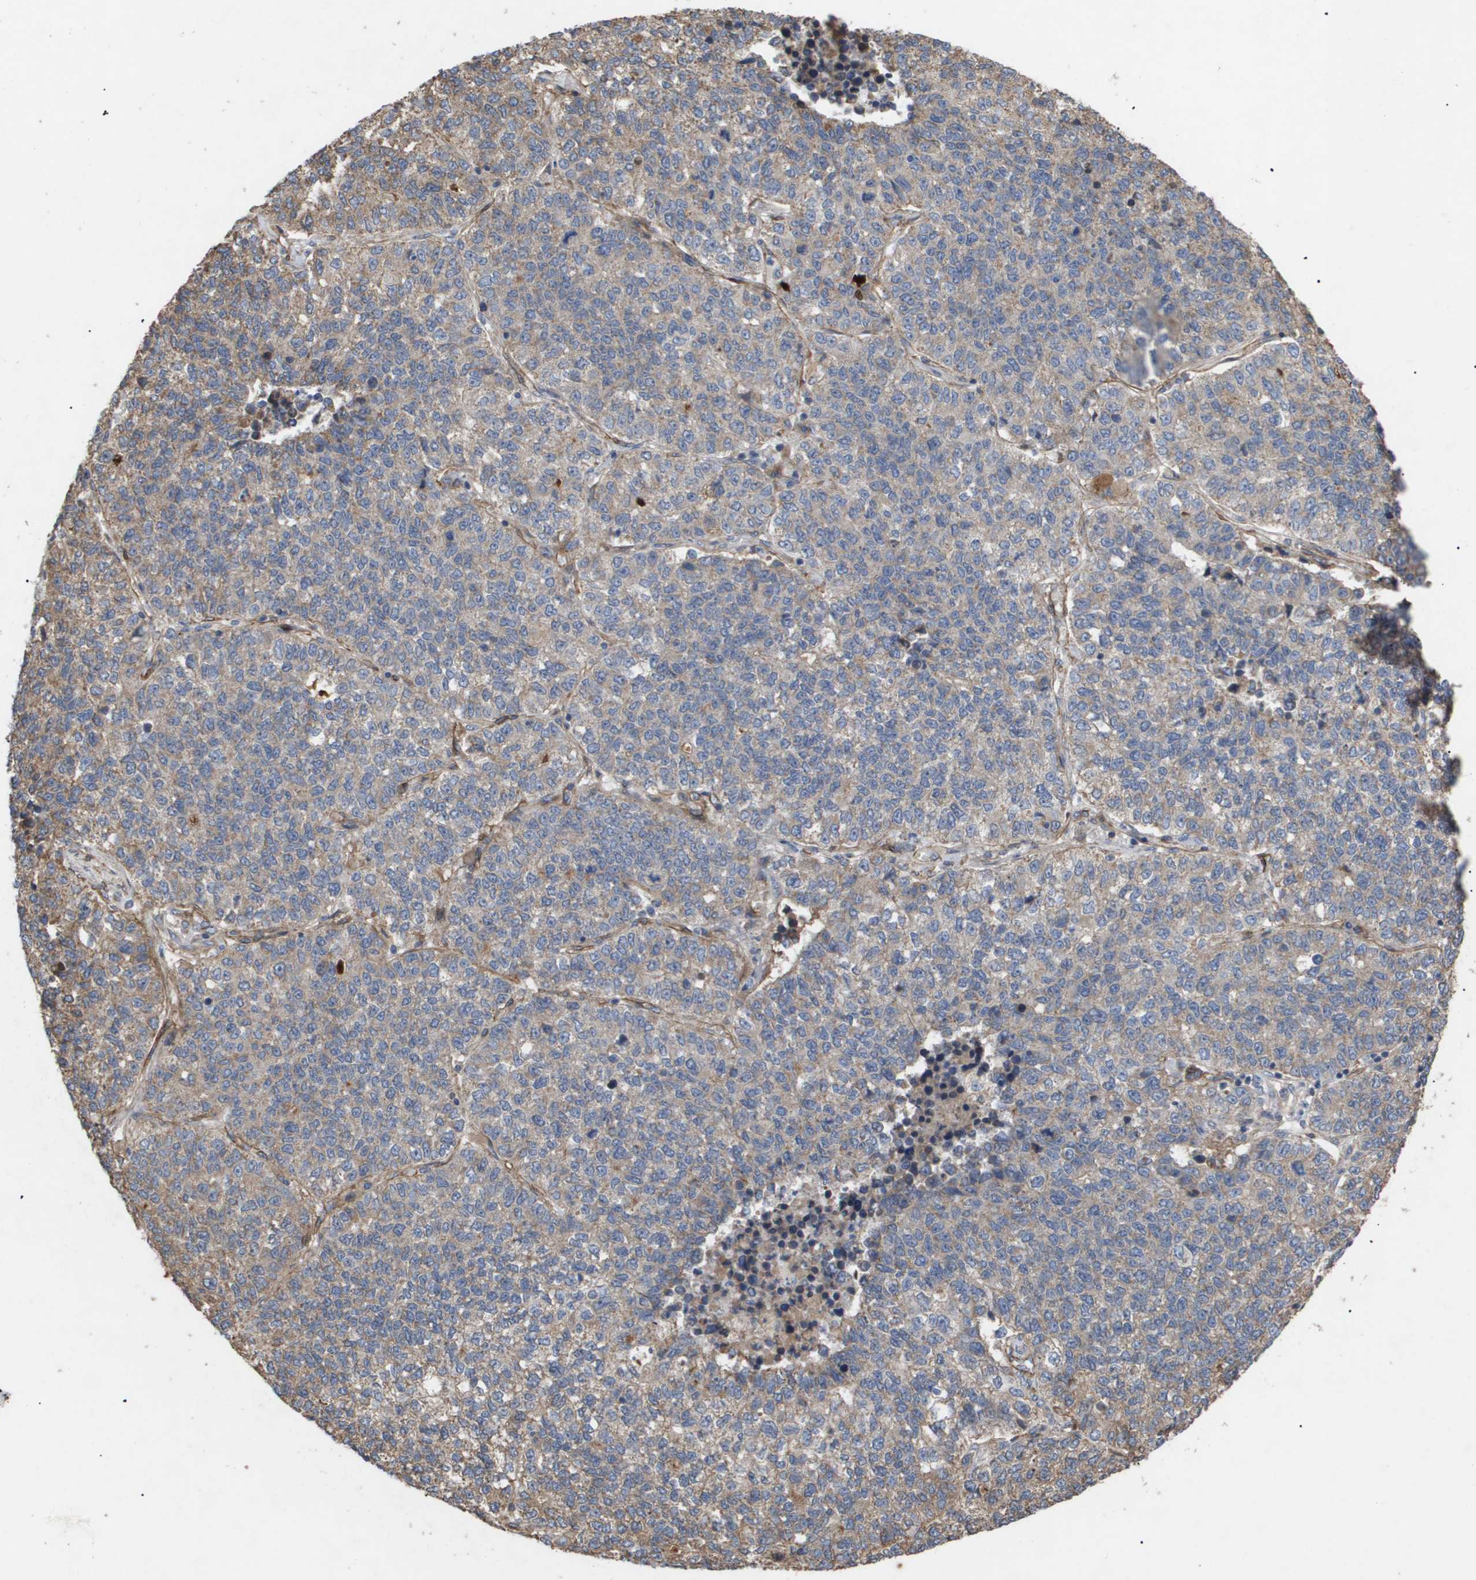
{"staining": {"intensity": "weak", "quantity": "25%-75%", "location": "cytoplasmic/membranous"}, "tissue": "lung cancer", "cell_type": "Tumor cells", "image_type": "cancer", "snomed": [{"axis": "morphology", "description": "Adenocarcinoma, NOS"}, {"axis": "topography", "description": "Lung"}], "caption": "About 25%-75% of tumor cells in human lung adenocarcinoma demonstrate weak cytoplasmic/membranous protein positivity as visualized by brown immunohistochemical staining.", "gene": "TNS1", "patient": {"sex": "male", "age": 49}}